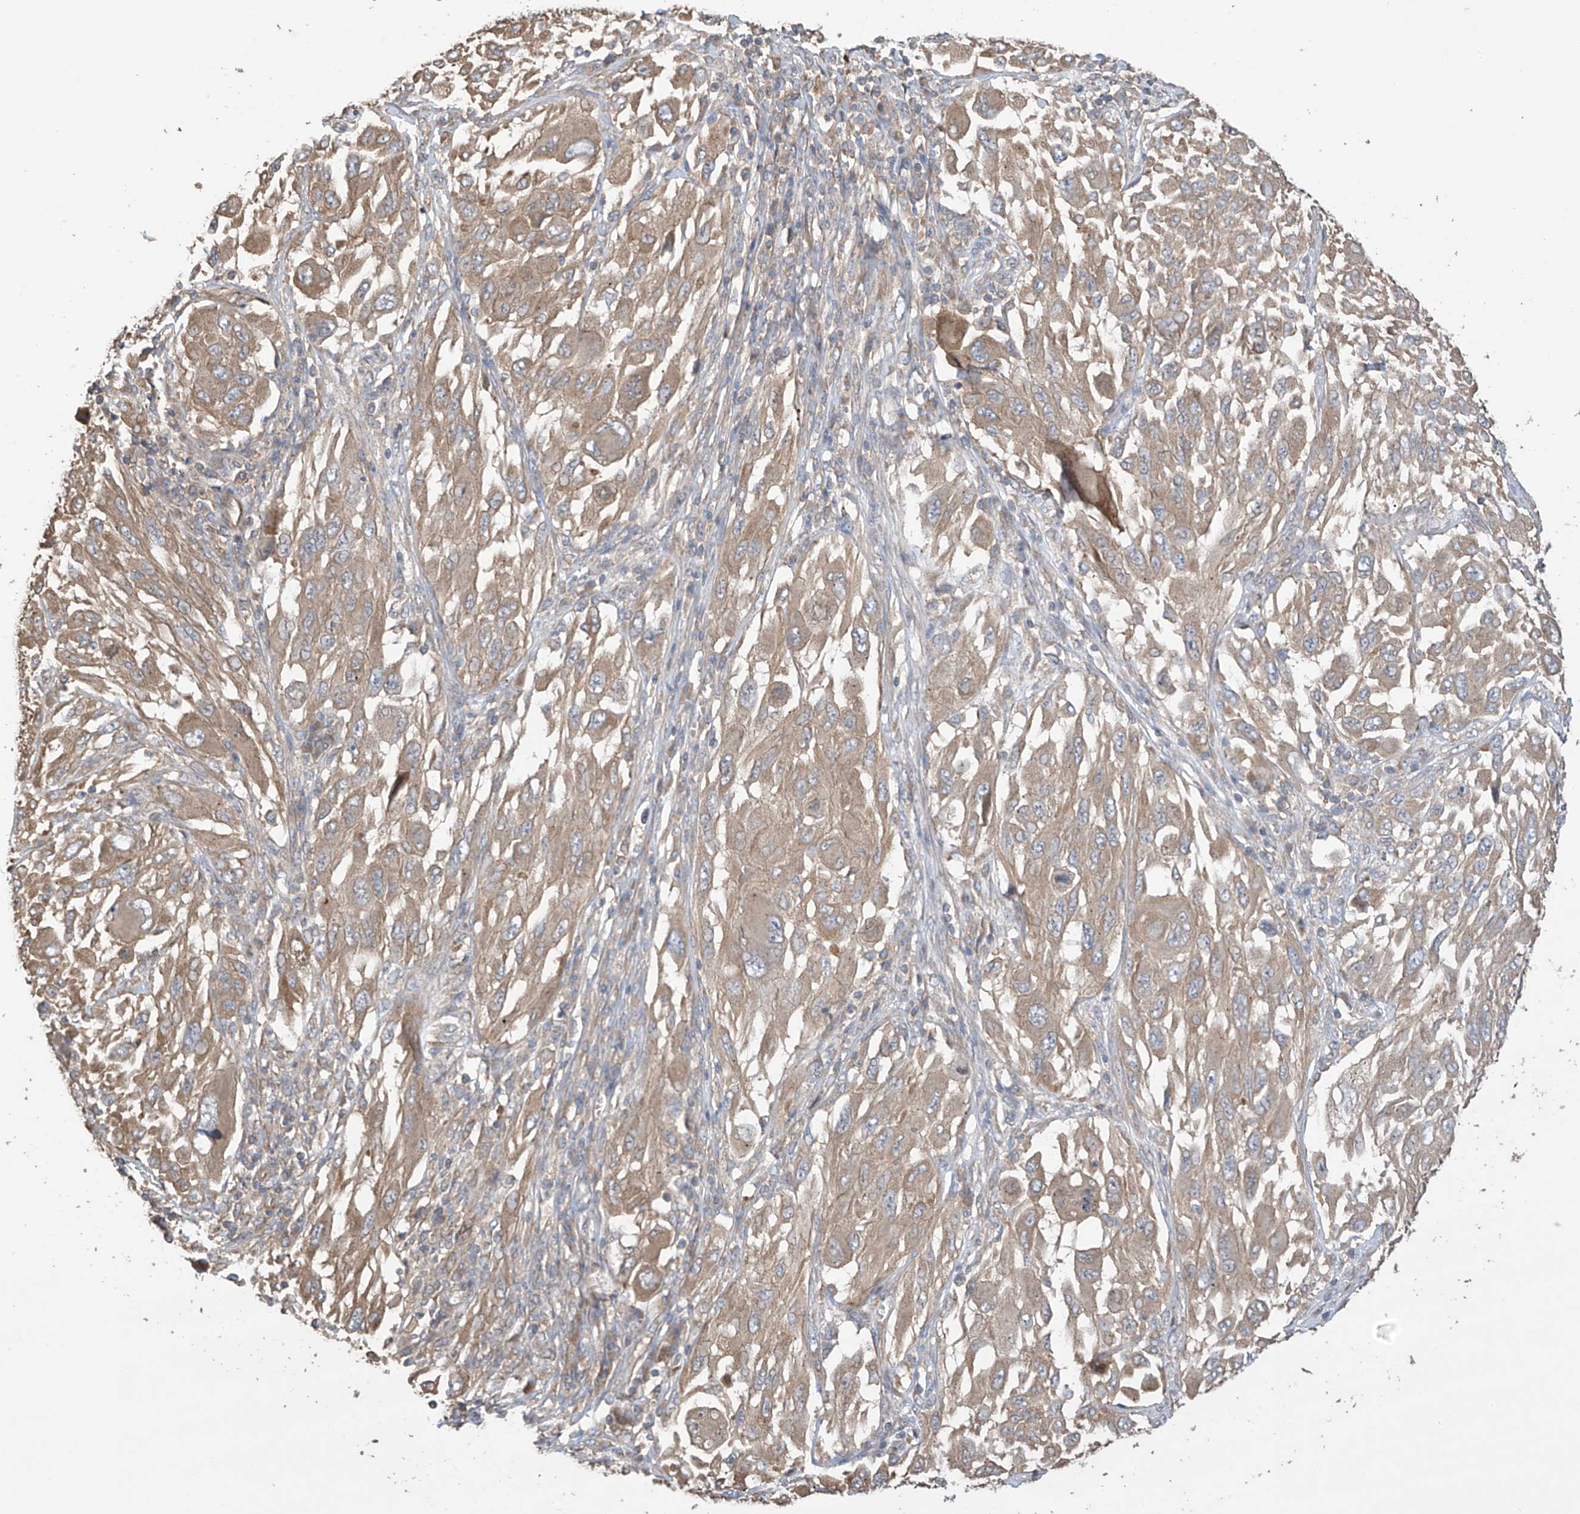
{"staining": {"intensity": "weak", "quantity": ">75%", "location": "cytoplasmic/membranous"}, "tissue": "melanoma", "cell_type": "Tumor cells", "image_type": "cancer", "snomed": [{"axis": "morphology", "description": "Malignant melanoma, NOS"}, {"axis": "topography", "description": "Skin"}], "caption": "IHC photomicrograph of malignant melanoma stained for a protein (brown), which shows low levels of weak cytoplasmic/membranous positivity in approximately >75% of tumor cells.", "gene": "PHACTR4", "patient": {"sex": "female", "age": 91}}